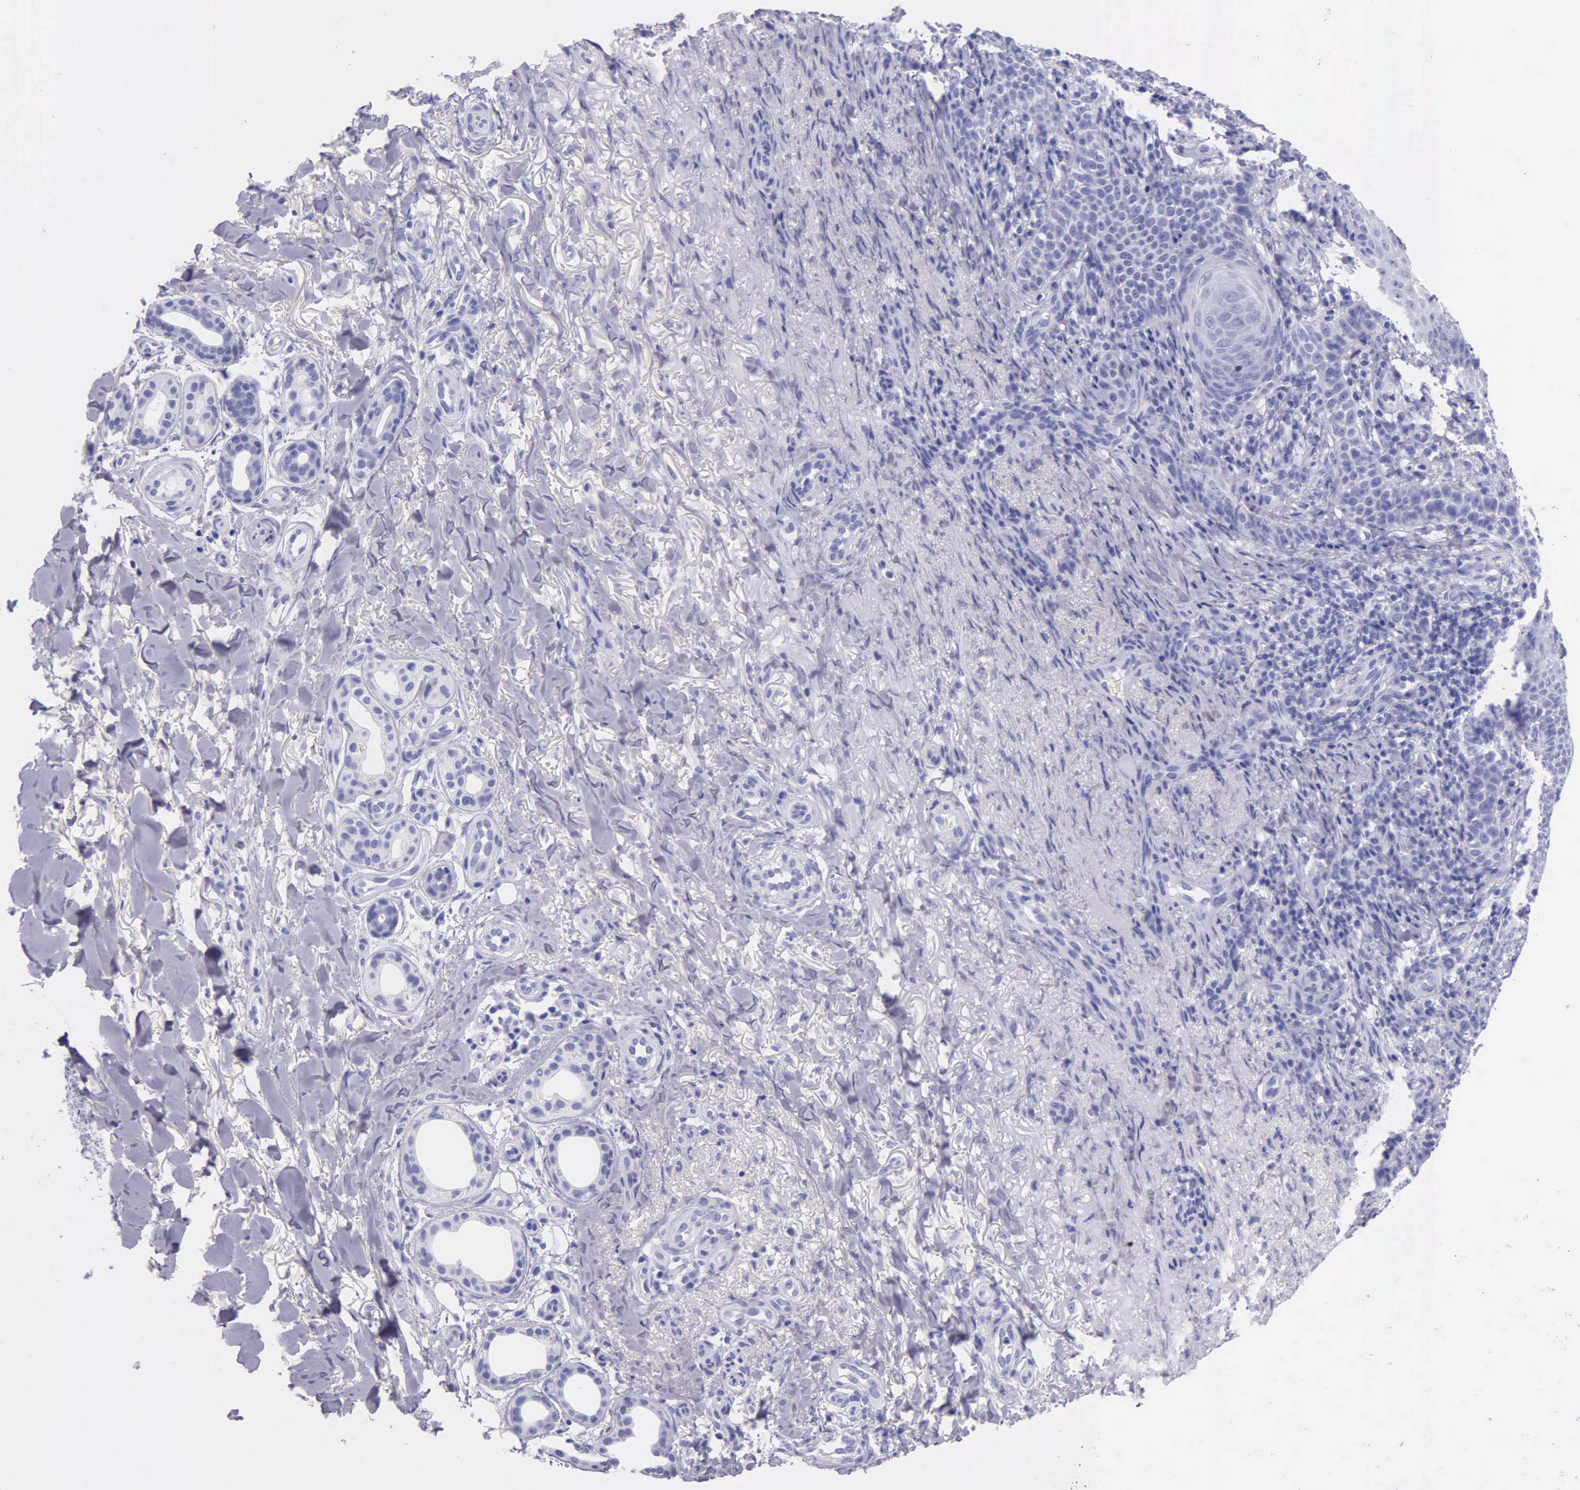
{"staining": {"intensity": "negative", "quantity": "none", "location": "none"}, "tissue": "skin cancer", "cell_type": "Tumor cells", "image_type": "cancer", "snomed": [{"axis": "morphology", "description": "Basal cell carcinoma"}, {"axis": "topography", "description": "Skin"}], "caption": "This is an immunohistochemistry histopathology image of skin cancer (basal cell carcinoma). There is no expression in tumor cells.", "gene": "KLK3", "patient": {"sex": "male", "age": 81}}